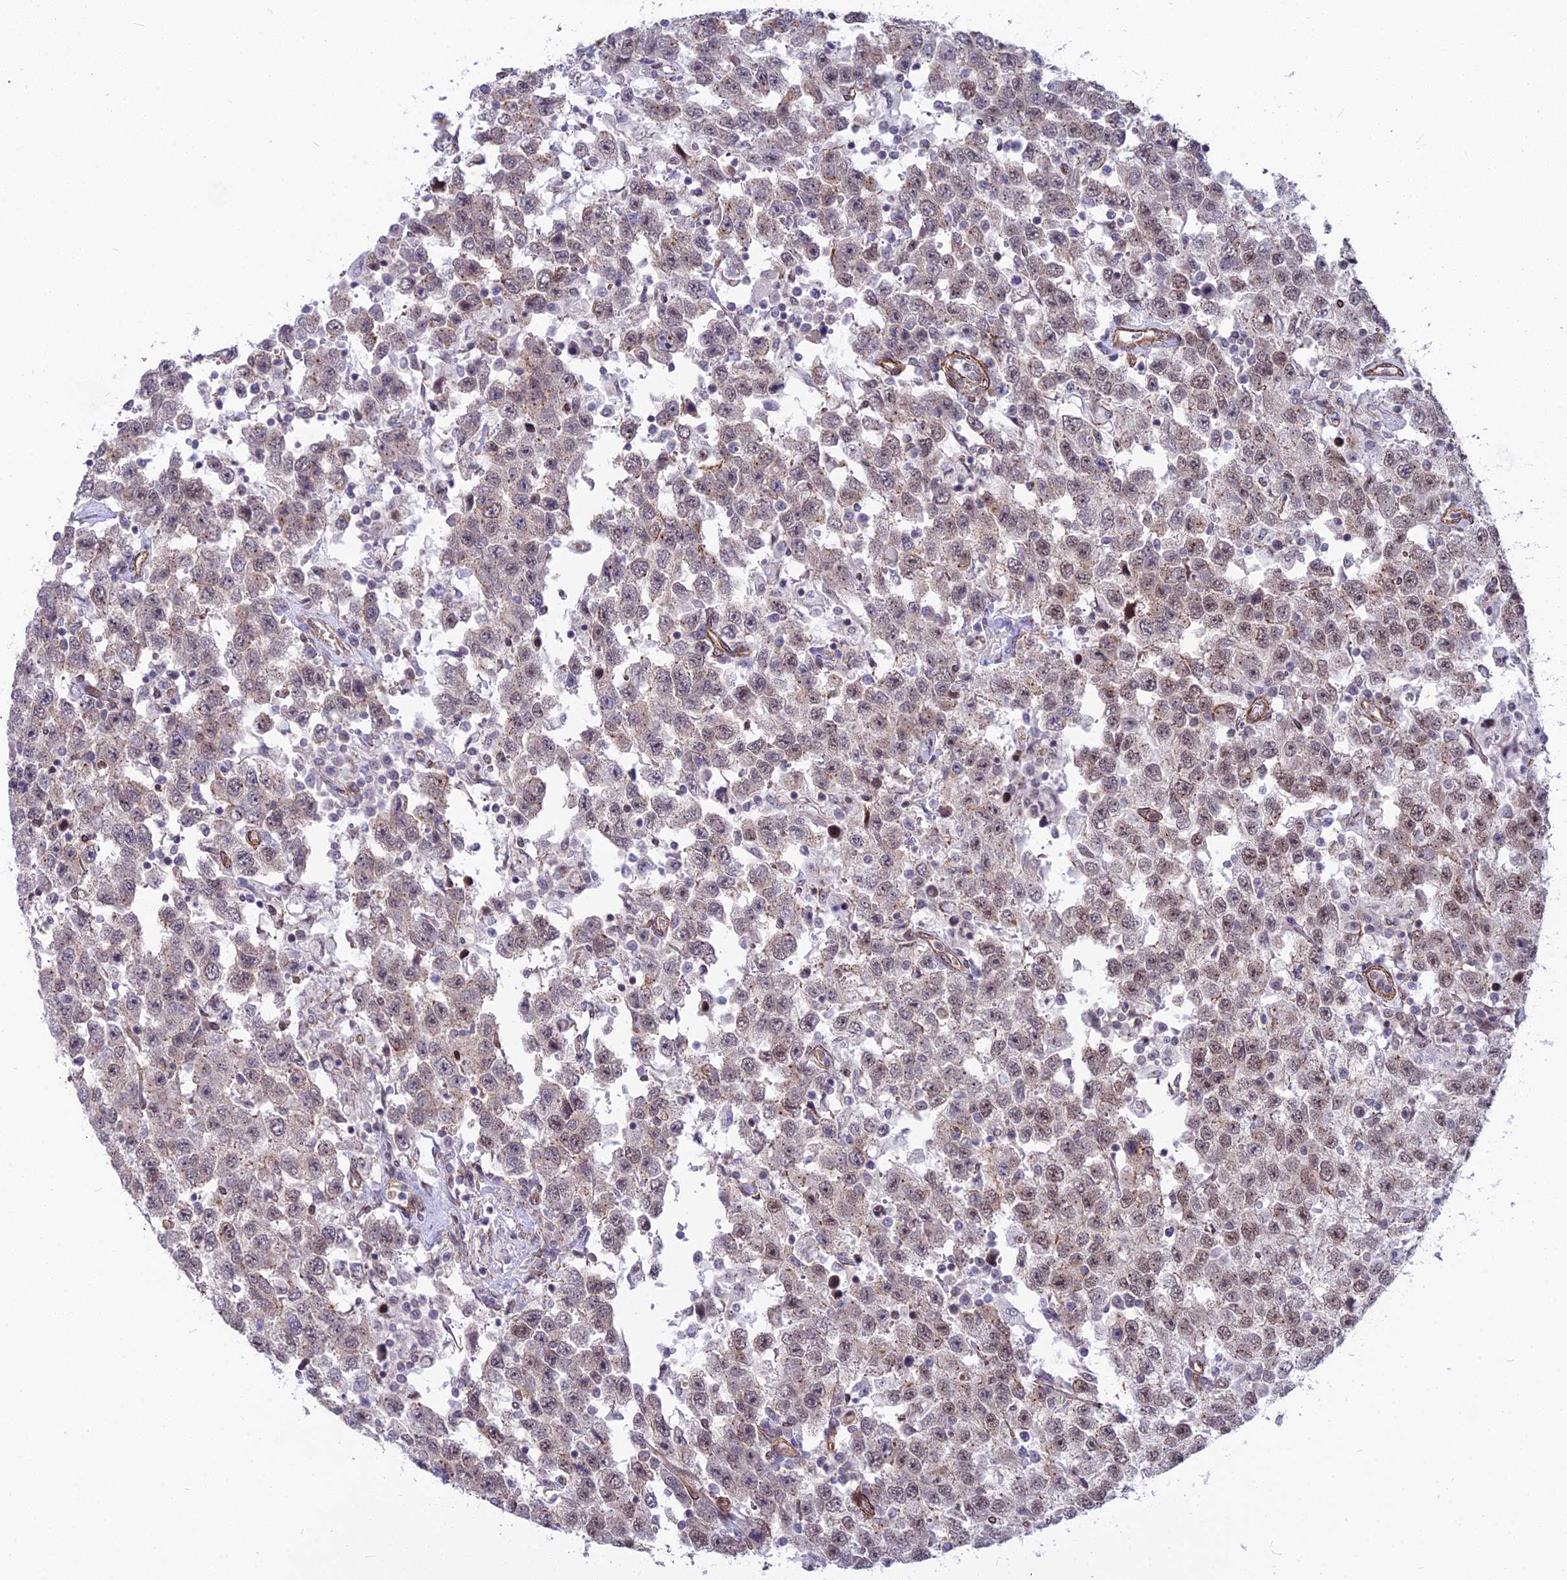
{"staining": {"intensity": "weak", "quantity": "<25%", "location": "nuclear"}, "tissue": "testis cancer", "cell_type": "Tumor cells", "image_type": "cancer", "snomed": [{"axis": "morphology", "description": "Seminoma, NOS"}, {"axis": "topography", "description": "Testis"}], "caption": "A high-resolution micrograph shows IHC staining of testis cancer (seminoma), which reveals no significant staining in tumor cells.", "gene": "YJU2", "patient": {"sex": "male", "age": 41}}